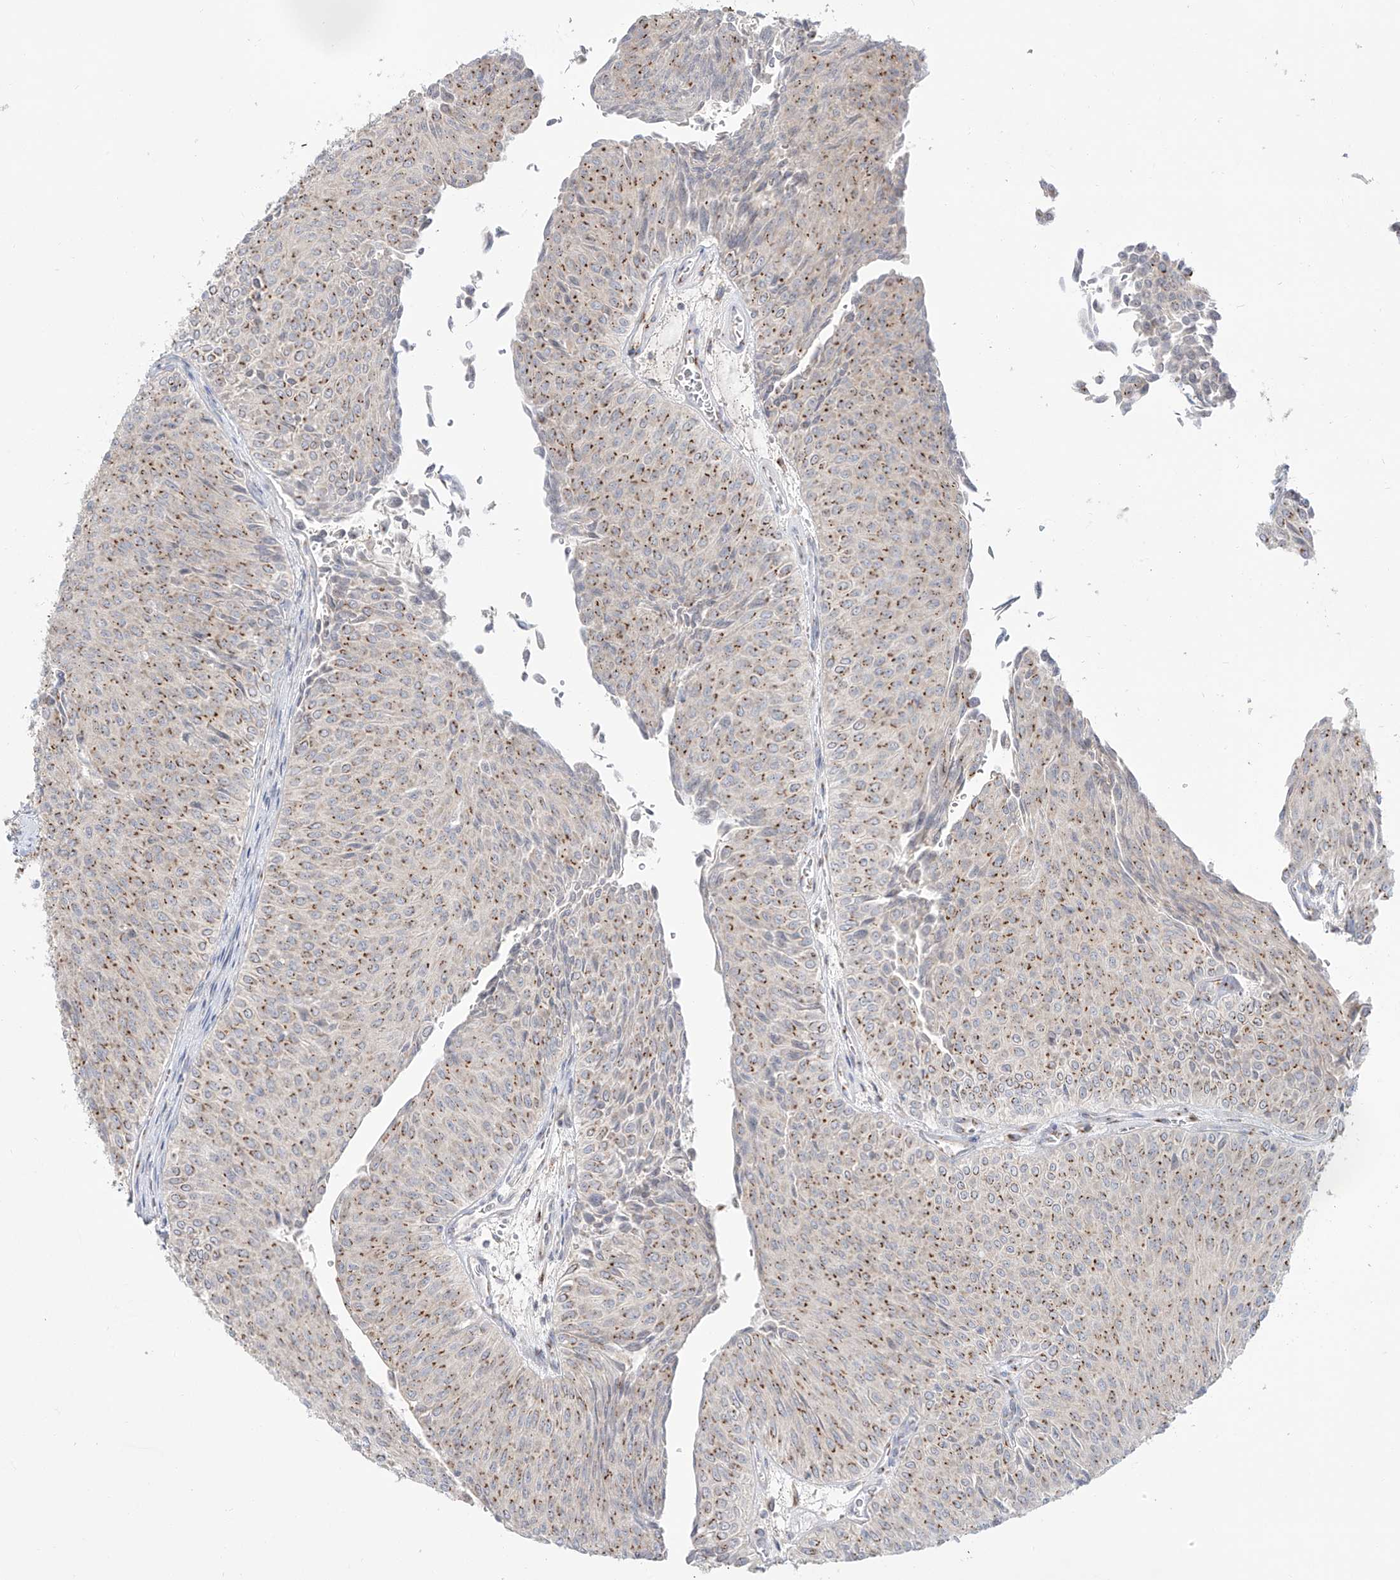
{"staining": {"intensity": "moderate", "quantity": ">75%", "location": "cytoplasmic/membranous"}, "tissue": "urothelial cancer", "cell_type": "Tumor cells", "image_type": "cancer", "snomed": [{"axis": "morphology", "description": "Urothelial carcinoma, Low grade"}, {"axis": "topography", "description": "Urinary bladder"}], "caption": "Urothelial carcinoma (low-grade) tissue demonstrates moderate cytoplasmic/membranous staining in approximately >75% of tumor cells, visualized by immunohistochemistry. Using DAB (3,3'-diaminobenzidine) (brown) and hematoxylin (blue) stains, captured at high magnification using brightfield microscopy.", "gene": "BSDC1", "patient": {"sex": "male", "age": 78}}